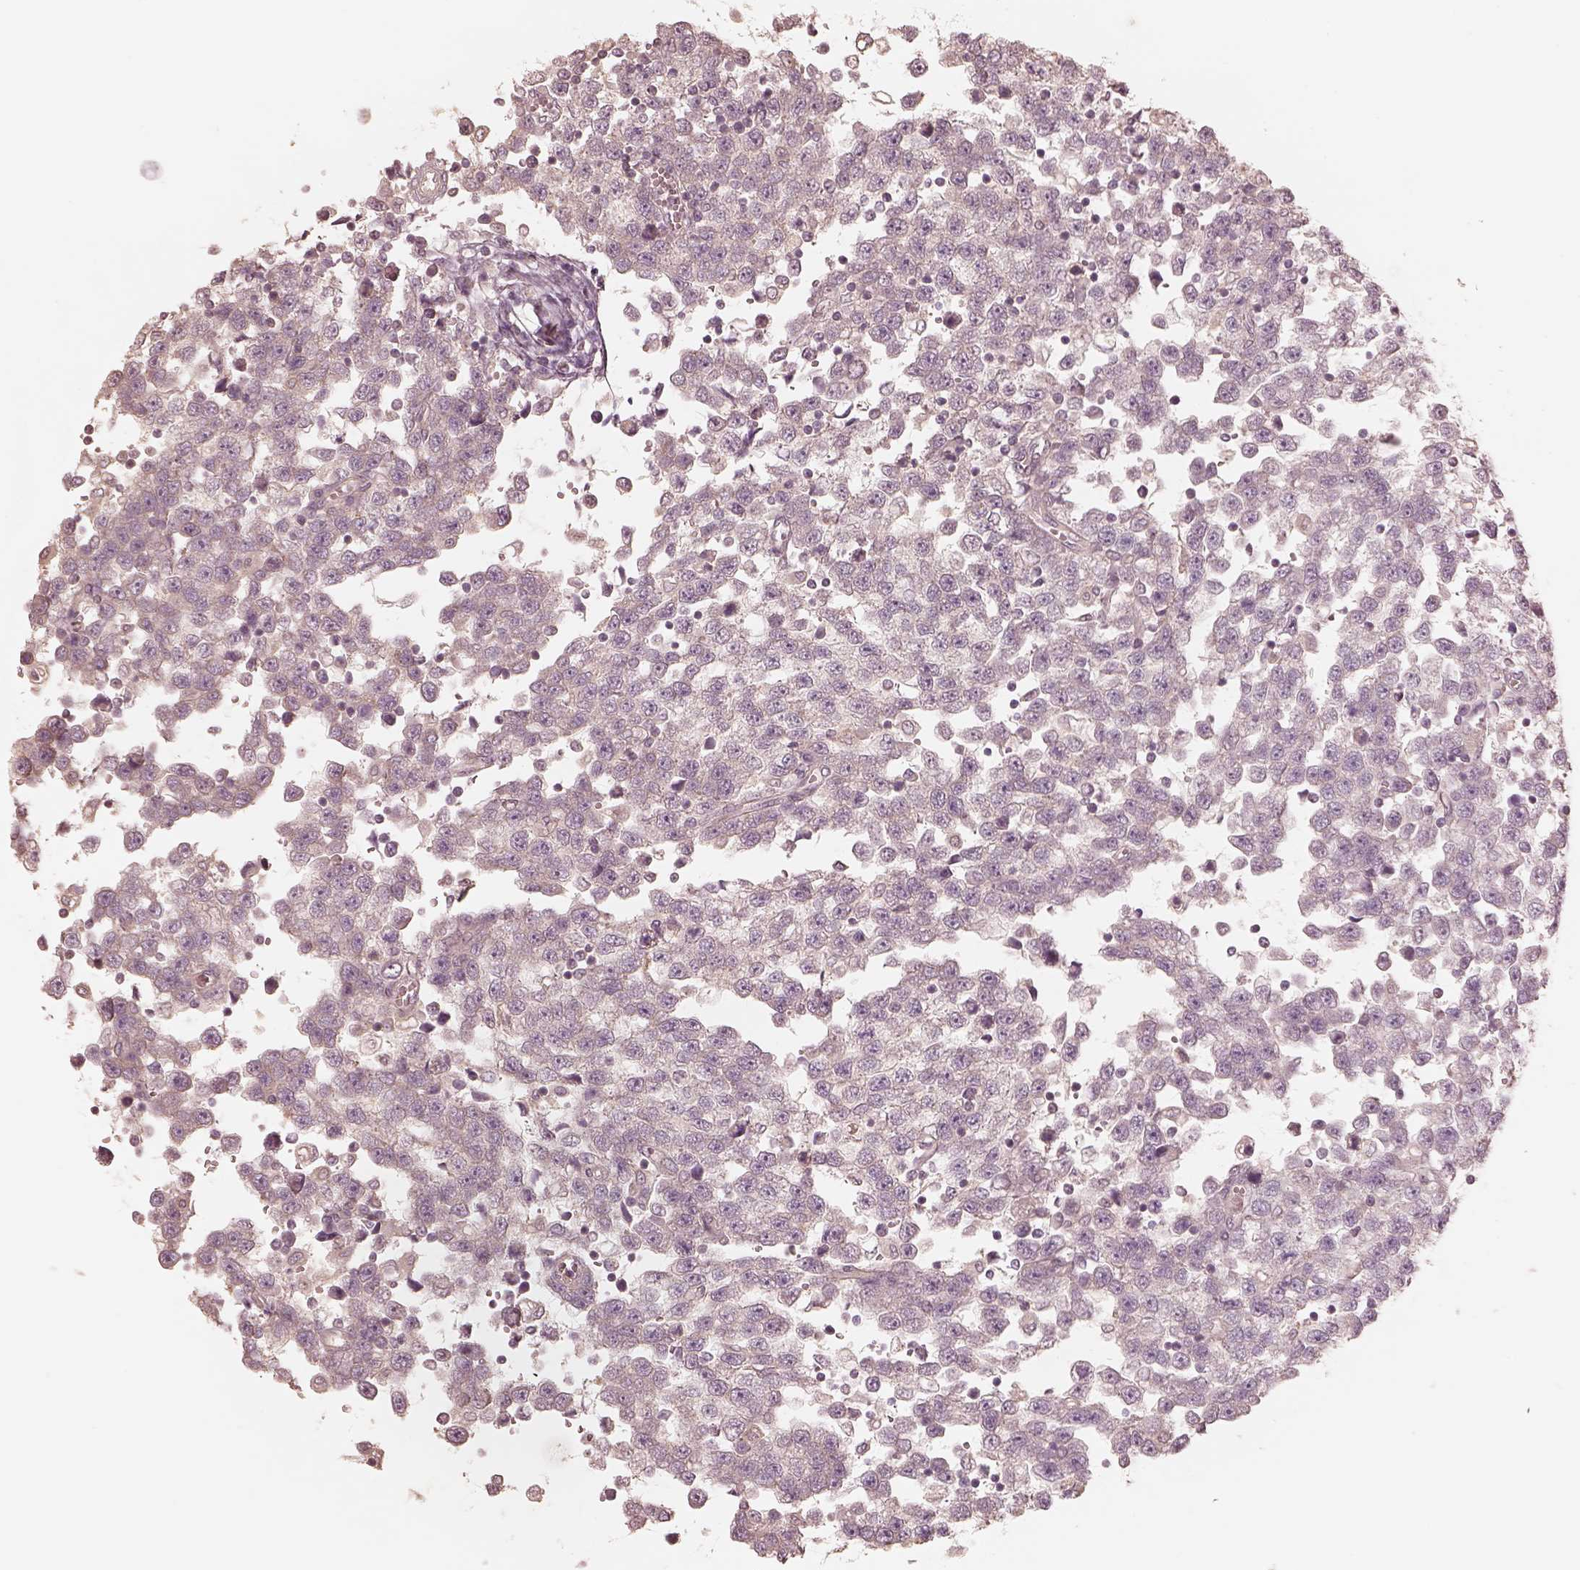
{"staining": {"intensity": "negative", "quantity": "none", "location": "none"}, "tissue": "testis cancer", "cell_type": "Tumor cells", "image_type": "cancer", "snomed": [{"axis": "morphology", "description": "Seminoma, NOS"}, {"axis": "topography", "description": "Testis"}], "caption": "Tumor cells show no significant protein positivity in testis cancer.", "gene": "KIF5C", "patient": {"sex": "male", "age": 34}}